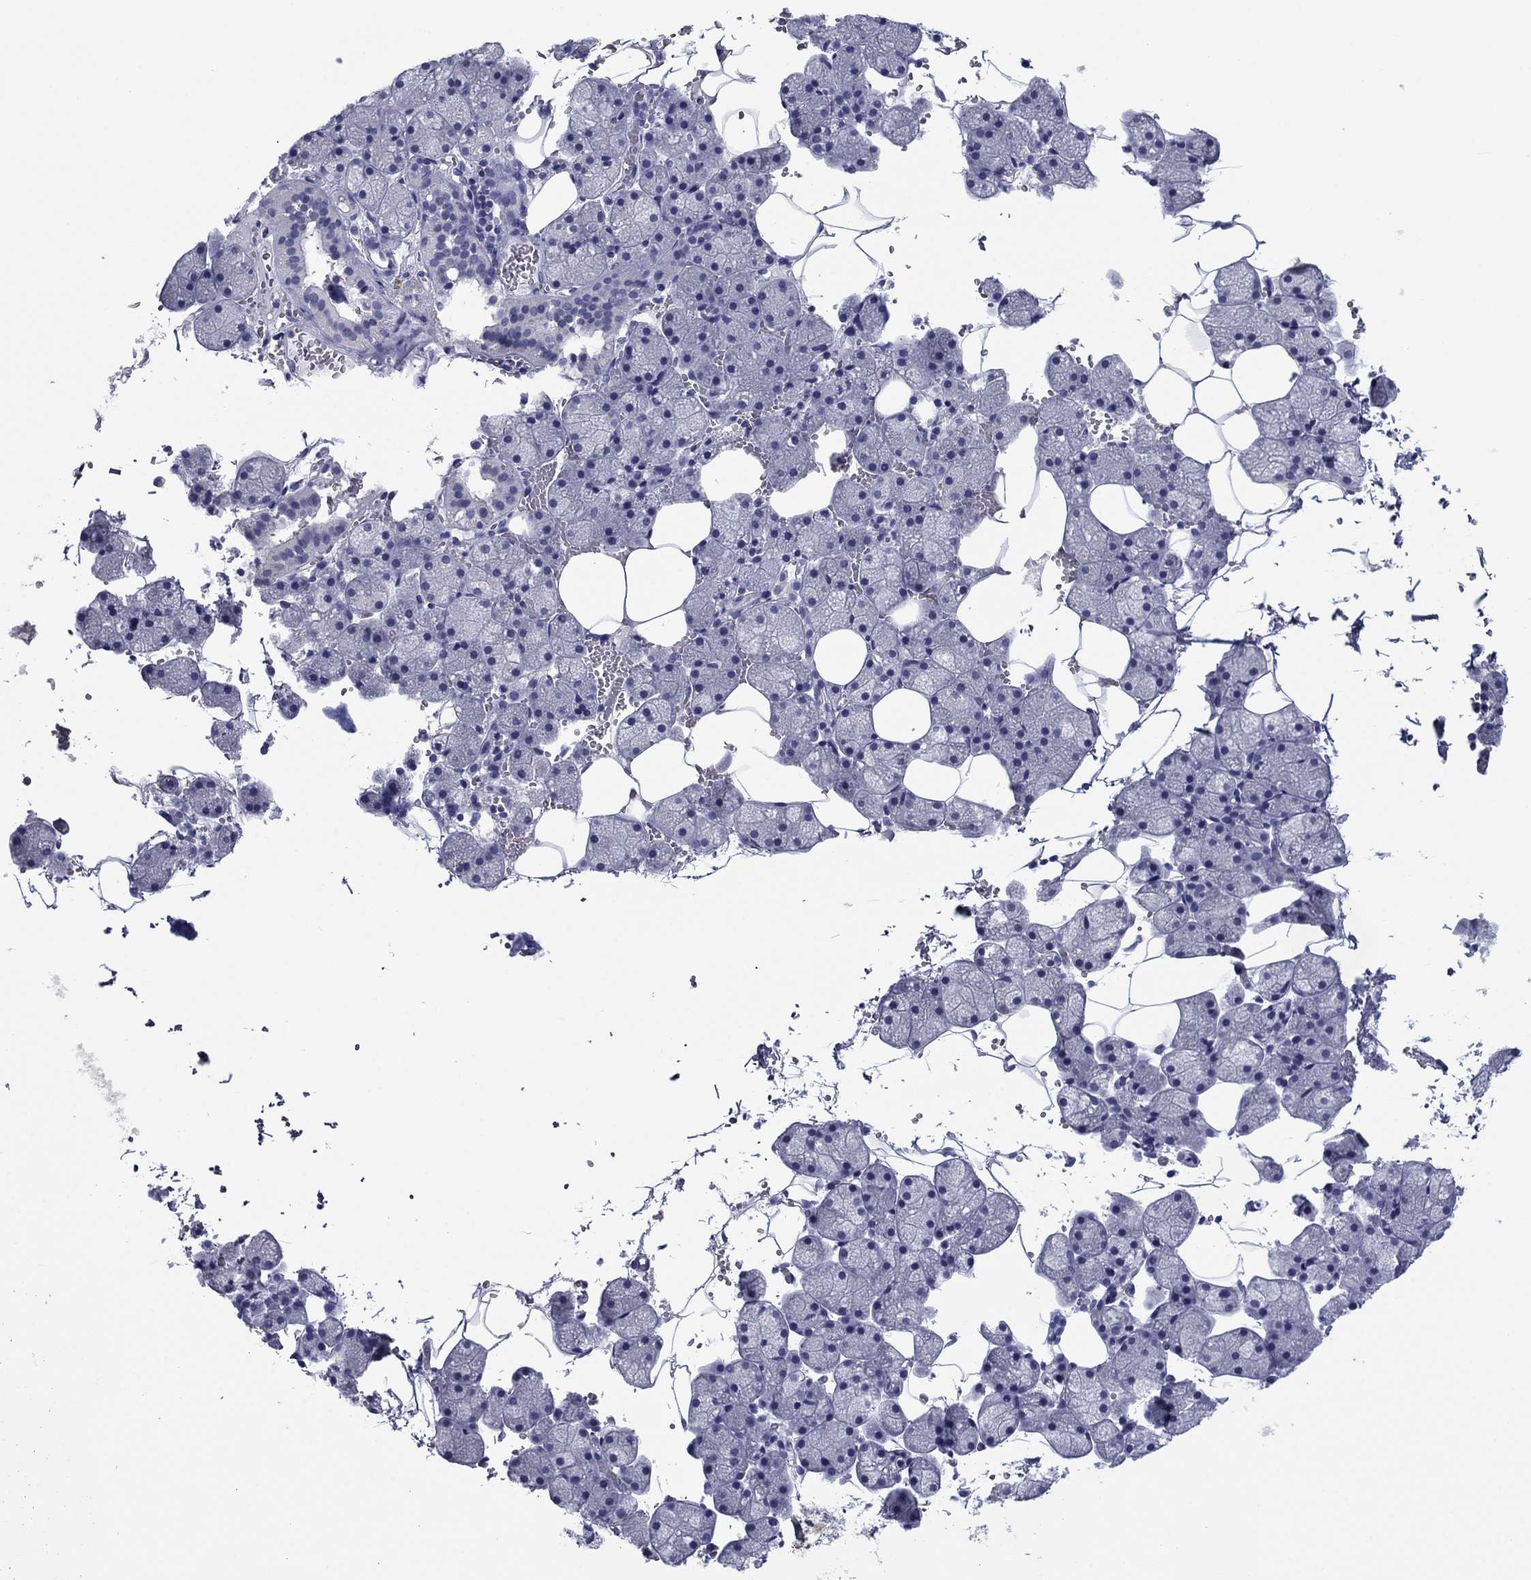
{"staining": {"intensity": "negative", "quantity": "none", "location": "none"}, "tissue": "salivary gland", "cell_type": "Glandular cells", "image_type": "normal", "snomed": [{"axis": "morphology", "description": "Normal tissue, NOS"}, {"axis": "topography", "description": "Salivary gland"}], "caption": "Glandular cells show no significant staining in benign salivary gland. (Brightfield microscopy of DAB immunohistochemistry (IHC) at high magnification).", "gene": "TCFL5", "patient": {"sex": "male", "age": 38}}